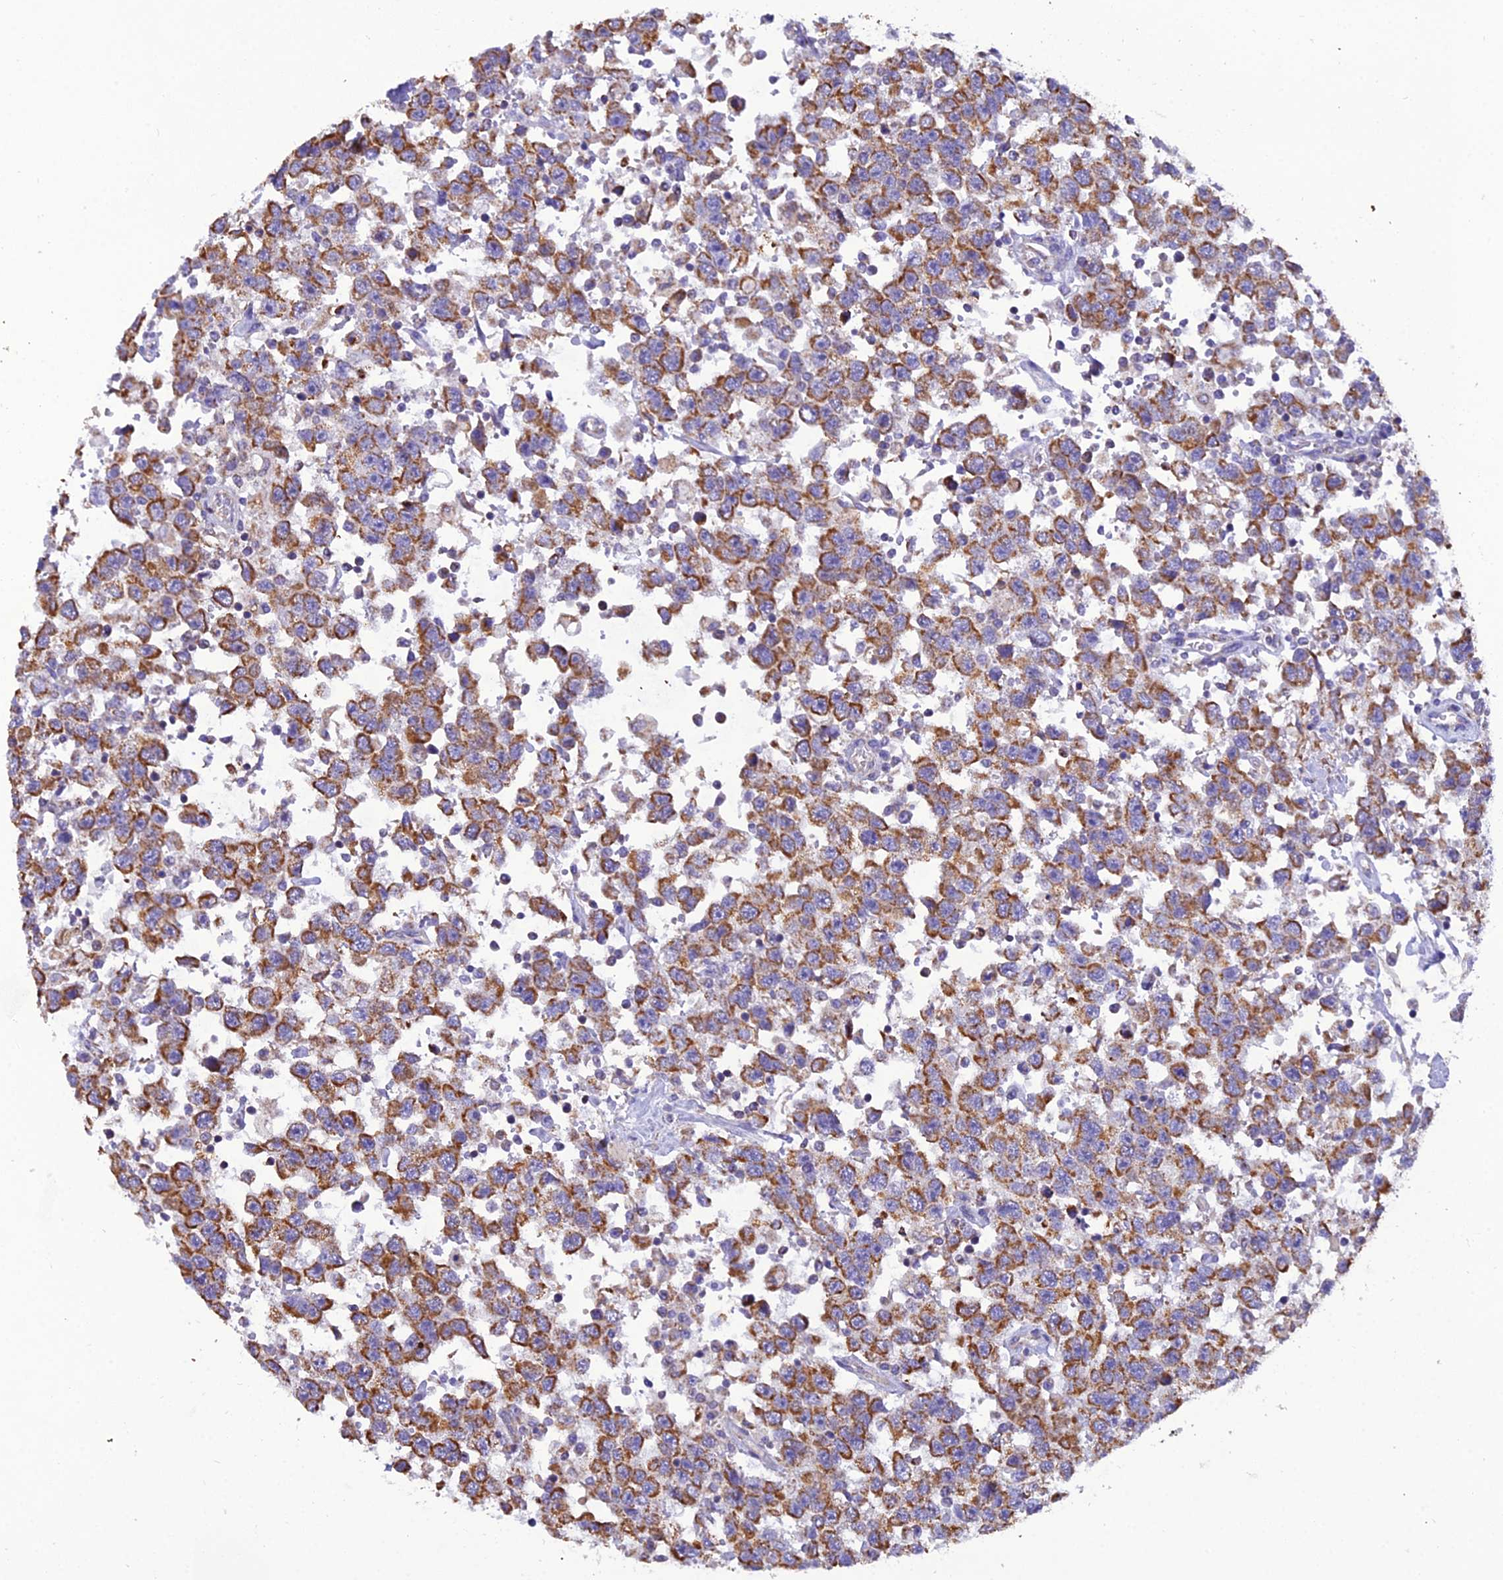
{"staining": {"intensity": "moderate", "quantity": ">75%", "location": "cytoplasmic/membranous"}, "tissue": "testis cancer", "cell_type": "Tumor cells", "image_type": "cancer", "snomed": [{"axis": "morphology", "description": "Seminoma, NOS"}, {"axis": "topography", "description": "Testis"}], "caption": "Moderate cytoplasmic/membranous protein staining is appreciated in about >75% of tumor cells in seminoma (testis).", "gene": "GPD1", "patient": {"sex": "male", "age": 41}}